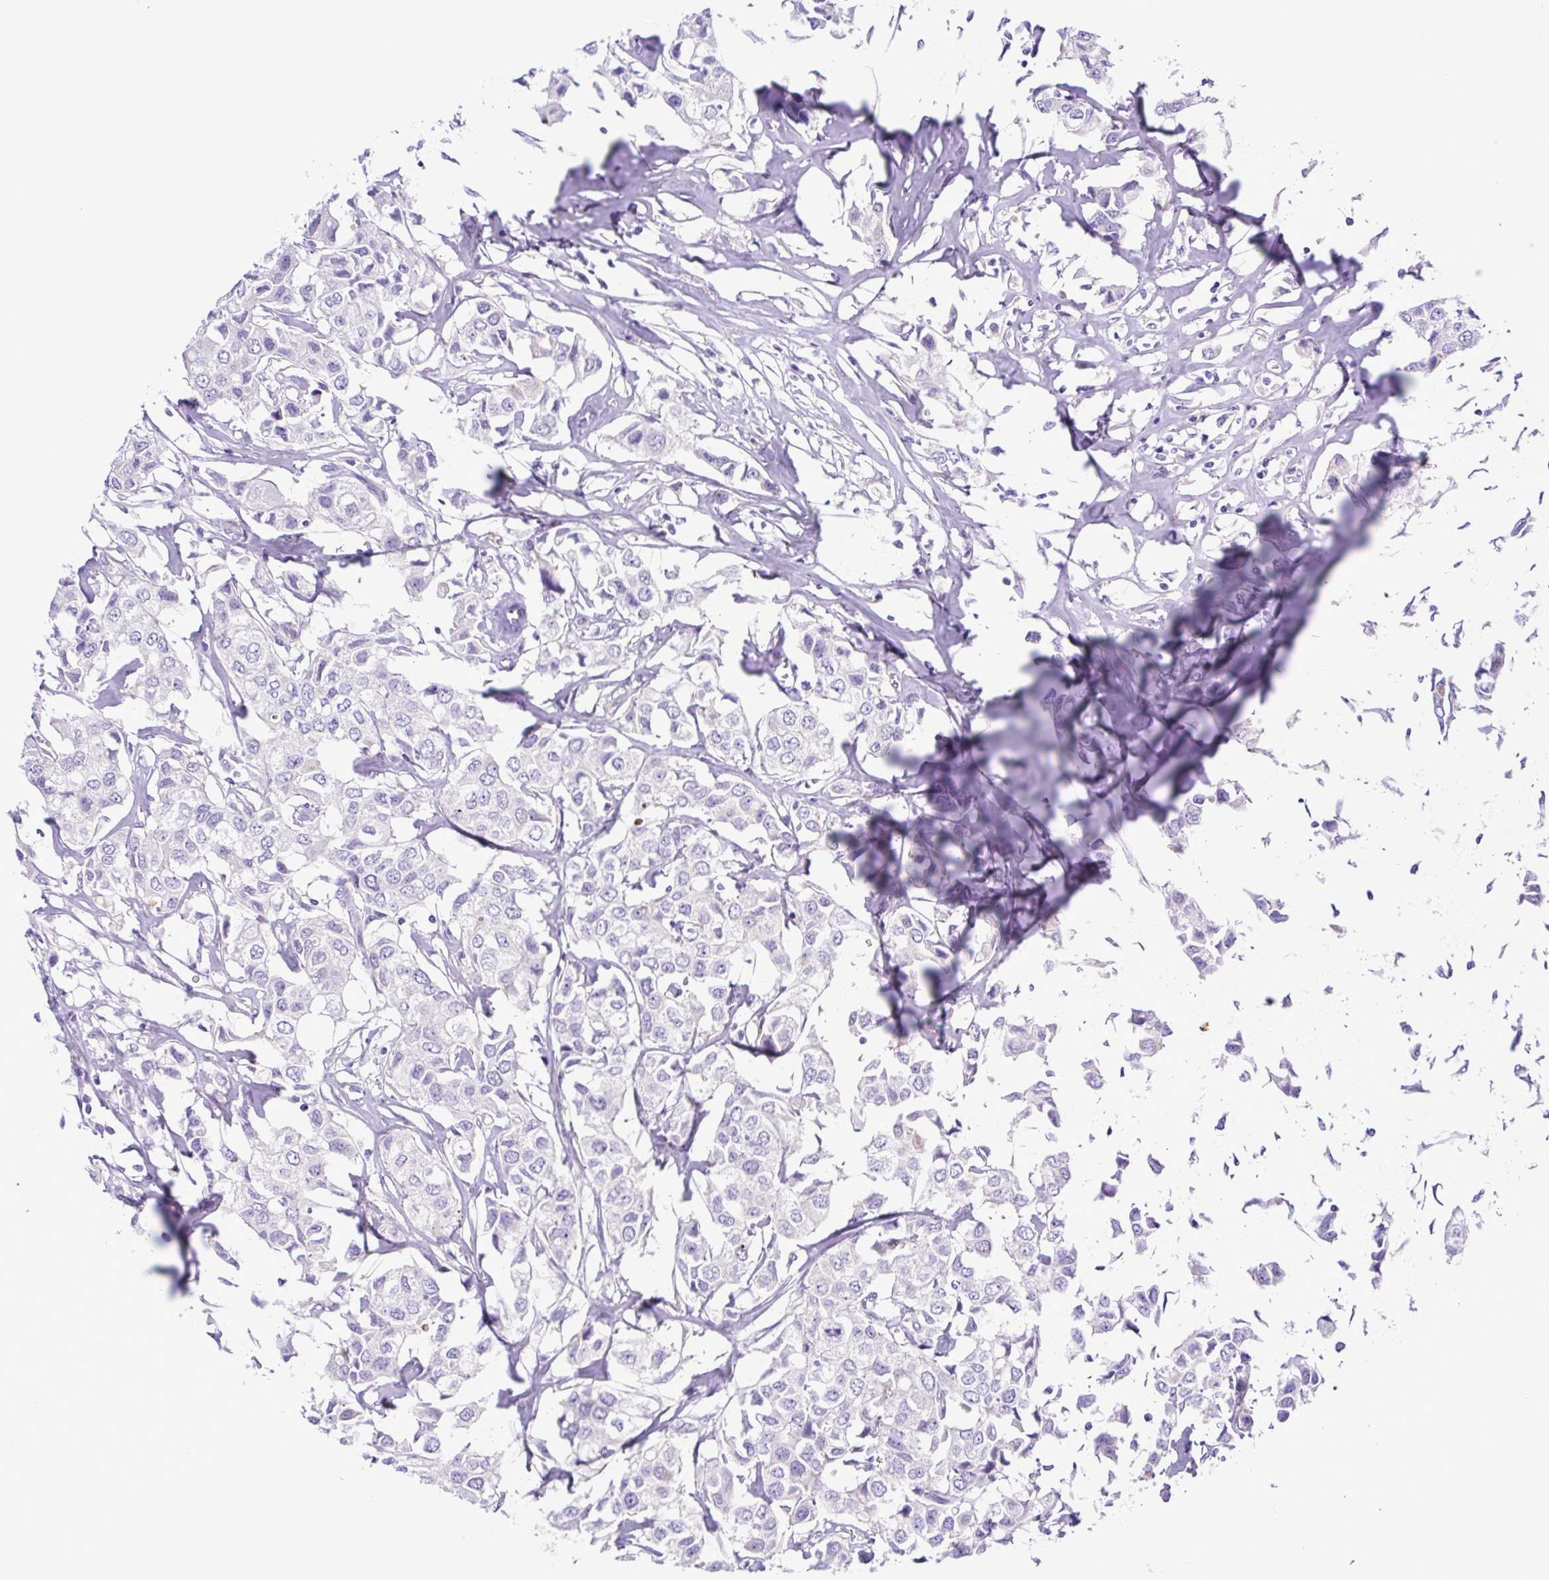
{"staining": {"intensity": "negative", "quantity": "none", "location": "none"}, "tissue": "breast cancer", "cell_type": "Tumor cells", "image_type": "cancer", "snomed": [{"axis": "morphology", "description": "Duct carcinoma"}, {"axis": "topography", "description": "Breast"}], "caption": "Tumor cells are negative for brown protein staining in breast cancer.", "gene": "GABBR2", "patient": {"sex": "female", "age": 80}}